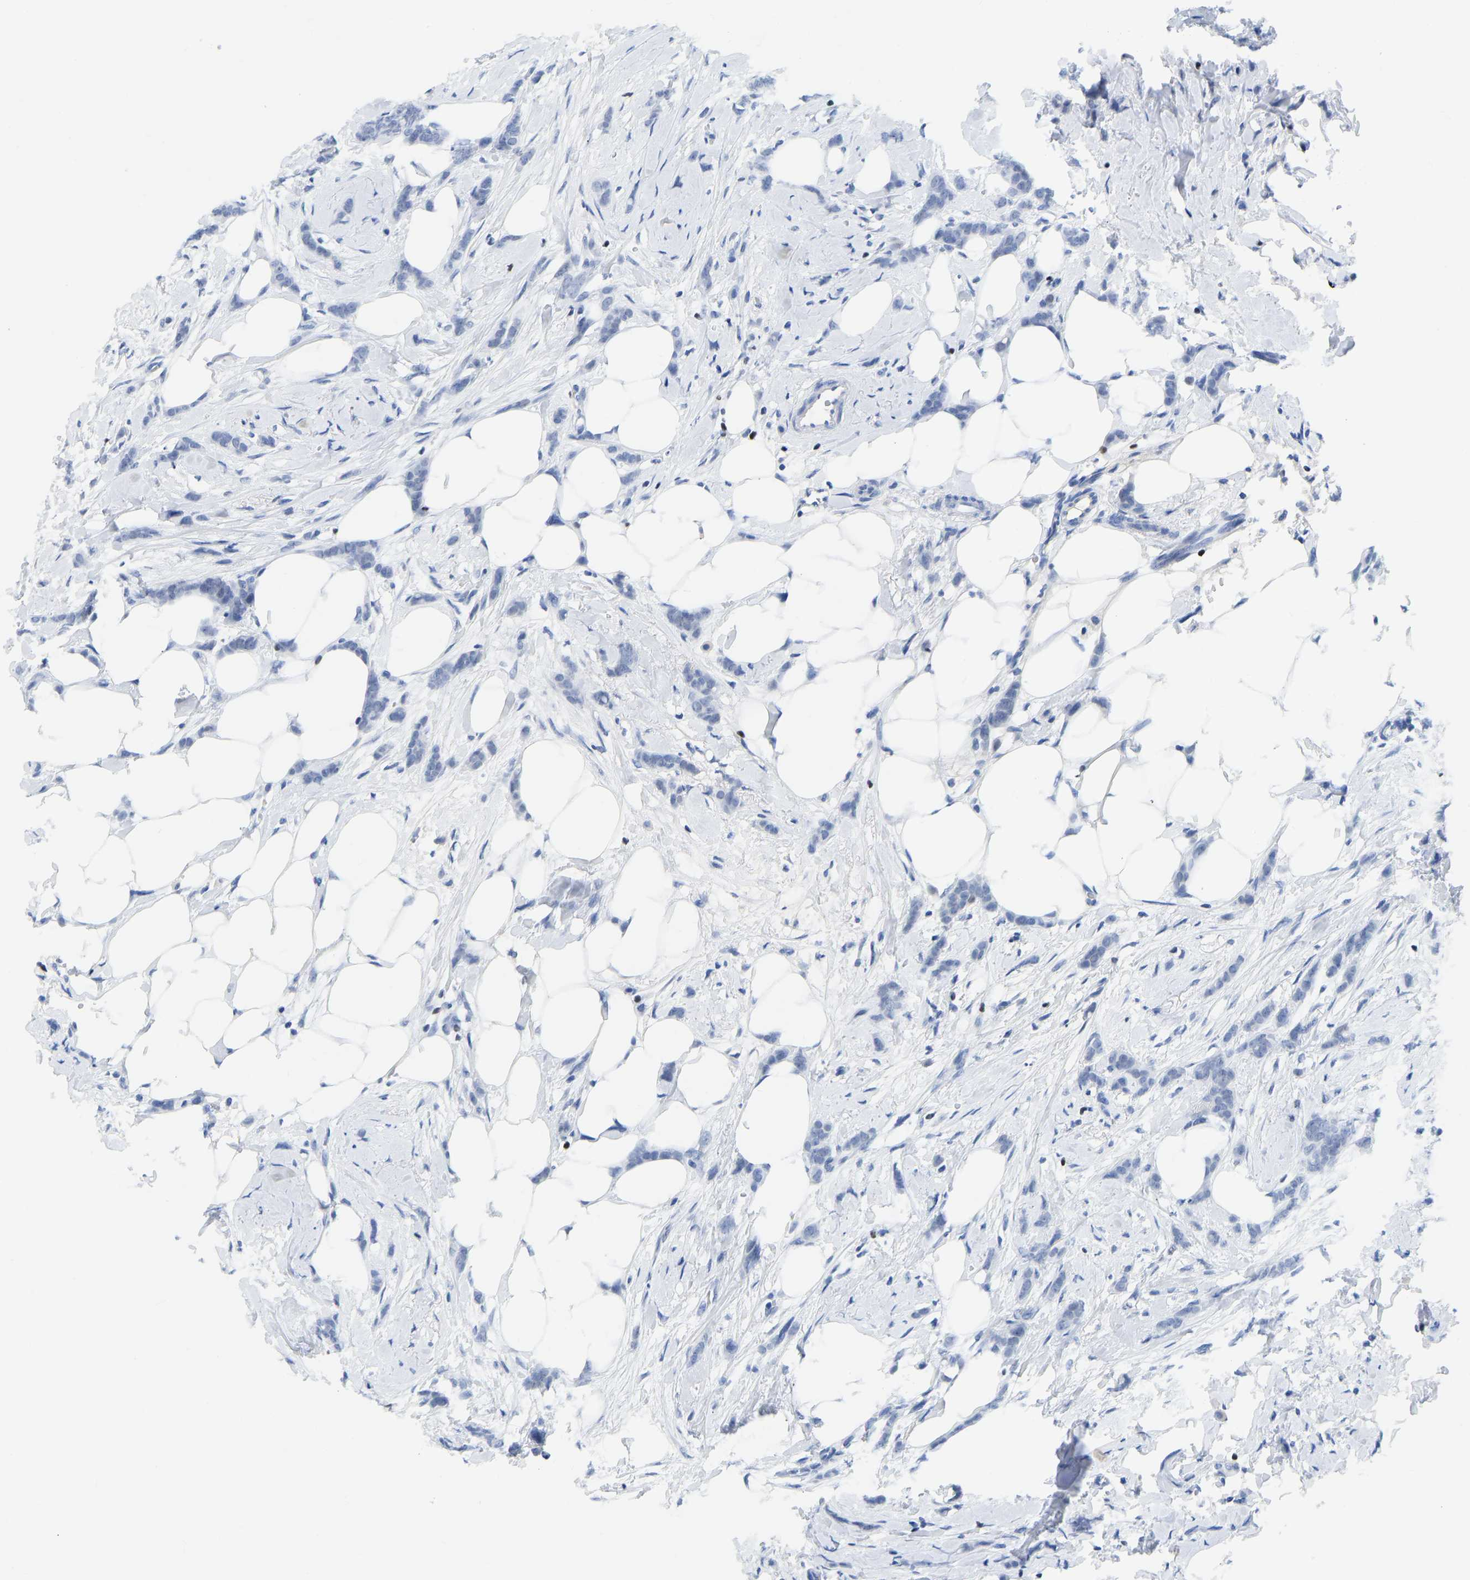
{"staining": {"intensity": "negative", "quantity": "none", "location": "none"}, "tissue": "breast cancer", "cell_type": "Tumor cells", "image_type": "cancer", "snomed": [{"axis": "morphology", "description": "Lobular carcinoma, in situ"}, {"axis": "morphology", "description": "Lobular carcinoma"}, {"axis": "topography", "description": "Breast"}], "caption": "Tumor cells show no significant expression in breast cancer (lobular carcinoma).", "gene": "TCF7", "patient": {"sex": "female", "age": 41}}